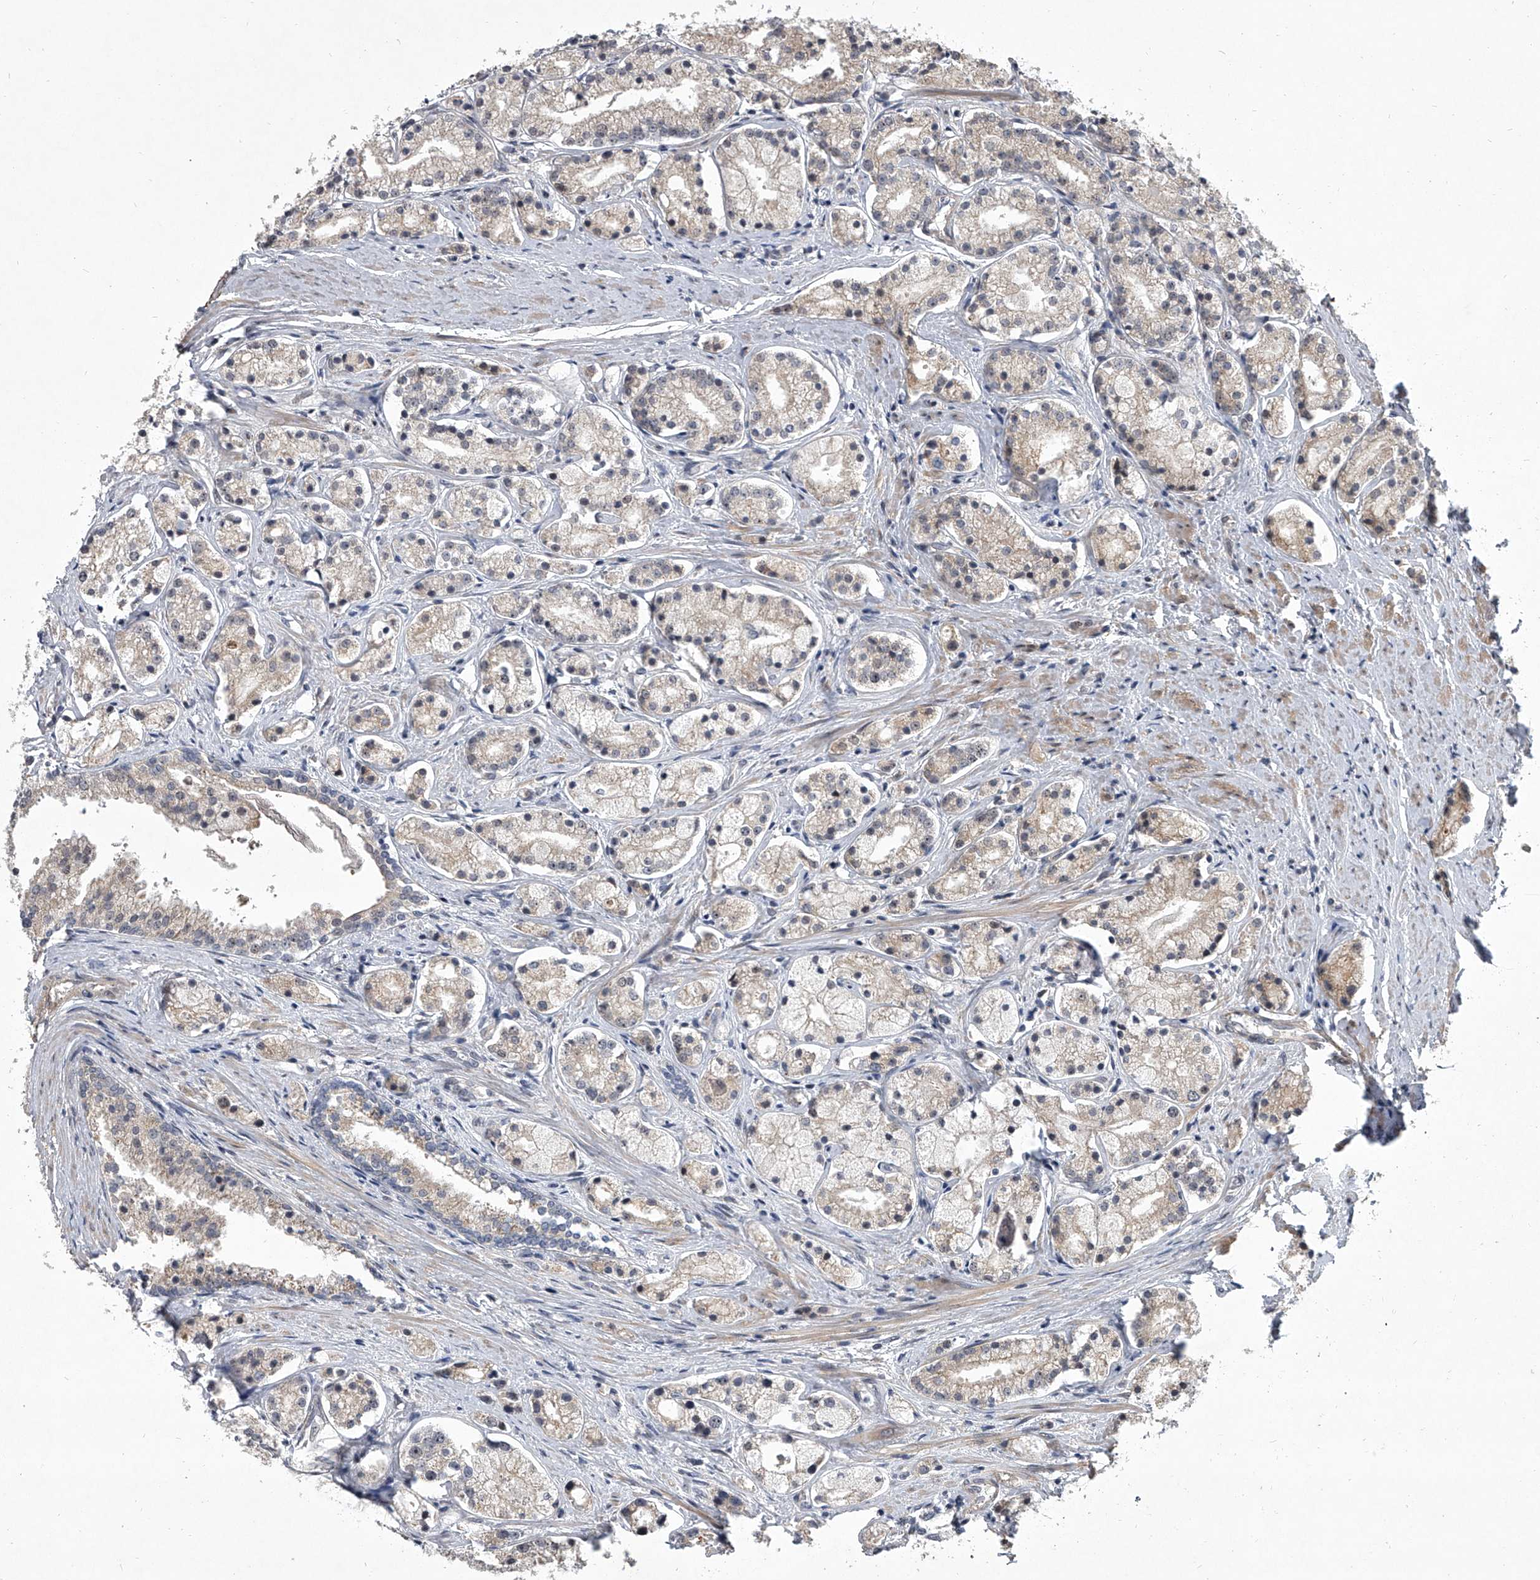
{"staining": {"intensity": "negative", "quantity": "none", "location": "none"}, "tissue": "prostate cancer", "cell_type": "Tumor cells", "image_type": "cancer", "snomed": [{"axis": "morphology", "description": "Adenocarcinoma, High grade"}, {"axis": "topography", "description": "Prostate"}], "caption": "Immunohistochemistry (IHC) photomicrograph of prostate cancer stained for a protein (brown), which displays no positivity in tumor cells. The staining was performed using DAB (3,3'-diaminobenzidine) to visualize the protein expression in brown, while the nuclei were stained in blue with hematoxylin (Magnification: 20x).", "gene": "HEATR6", "patient": {"sex": "male", "age": 69}}